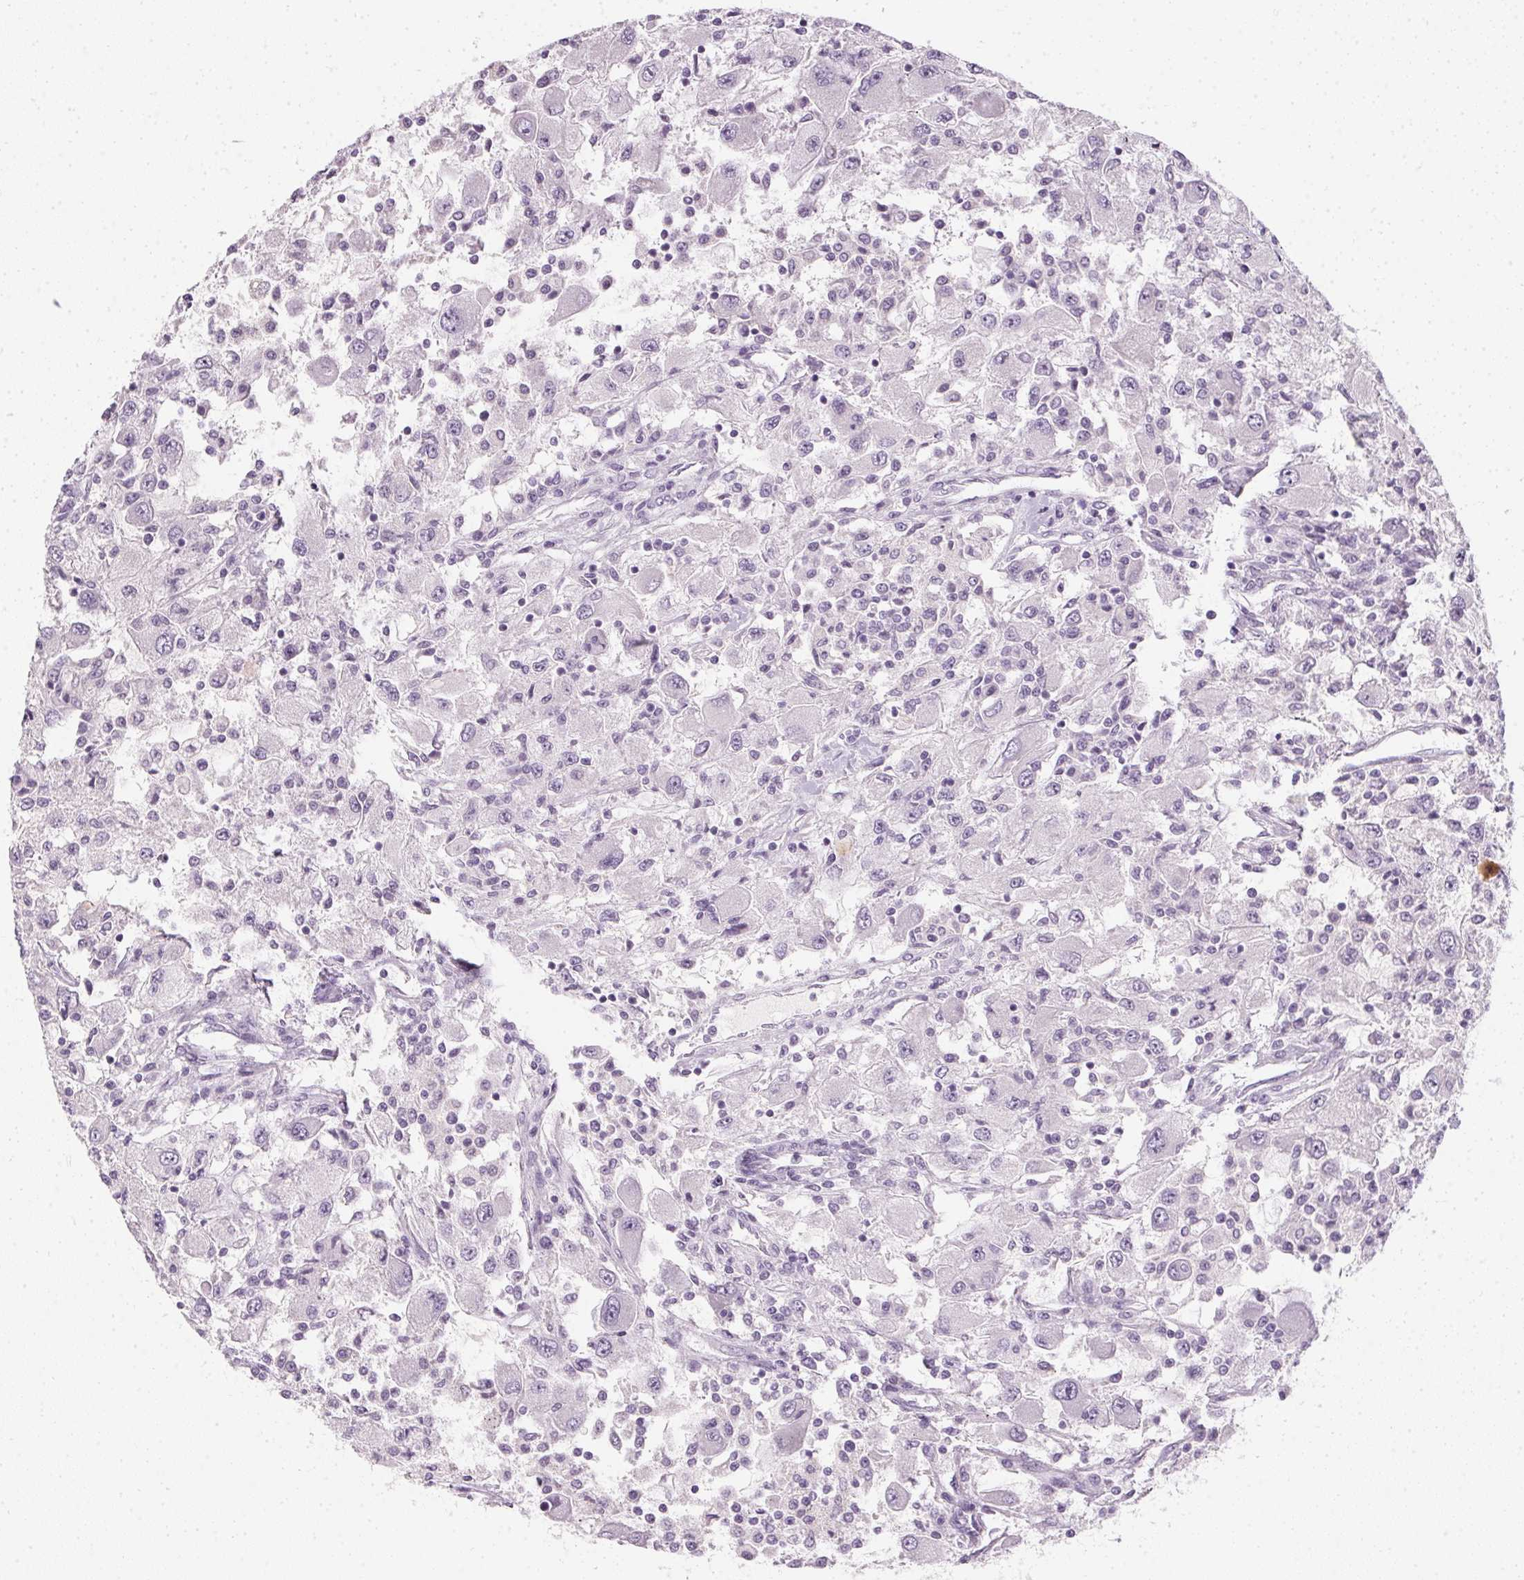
{"staining": {"intensity": "negative", "quantity": "none", "location": "none"}, "tissue": "renal cancer", "cell_type": "Tumor cells", "image_type": "cancer", "snomed": [{"axis": "morphology", "description": "Adenocarcinoma, NOS"}, {"axis": "topography", "description": "Kidney"}], "caption": "IHC micrograph of neoplastic tissue: adenocarcinoma (renal) stained with DAB (3,3'-diaminobenzidine) shows no significant protein staining in tumor cells. (DAB (3,3'-diaminobenzidine) immunohistochemistry (IHC) with hematoxylin counter stain).", "gene": "TMEM72", "patient": {"sex": "female", "age": 67}}